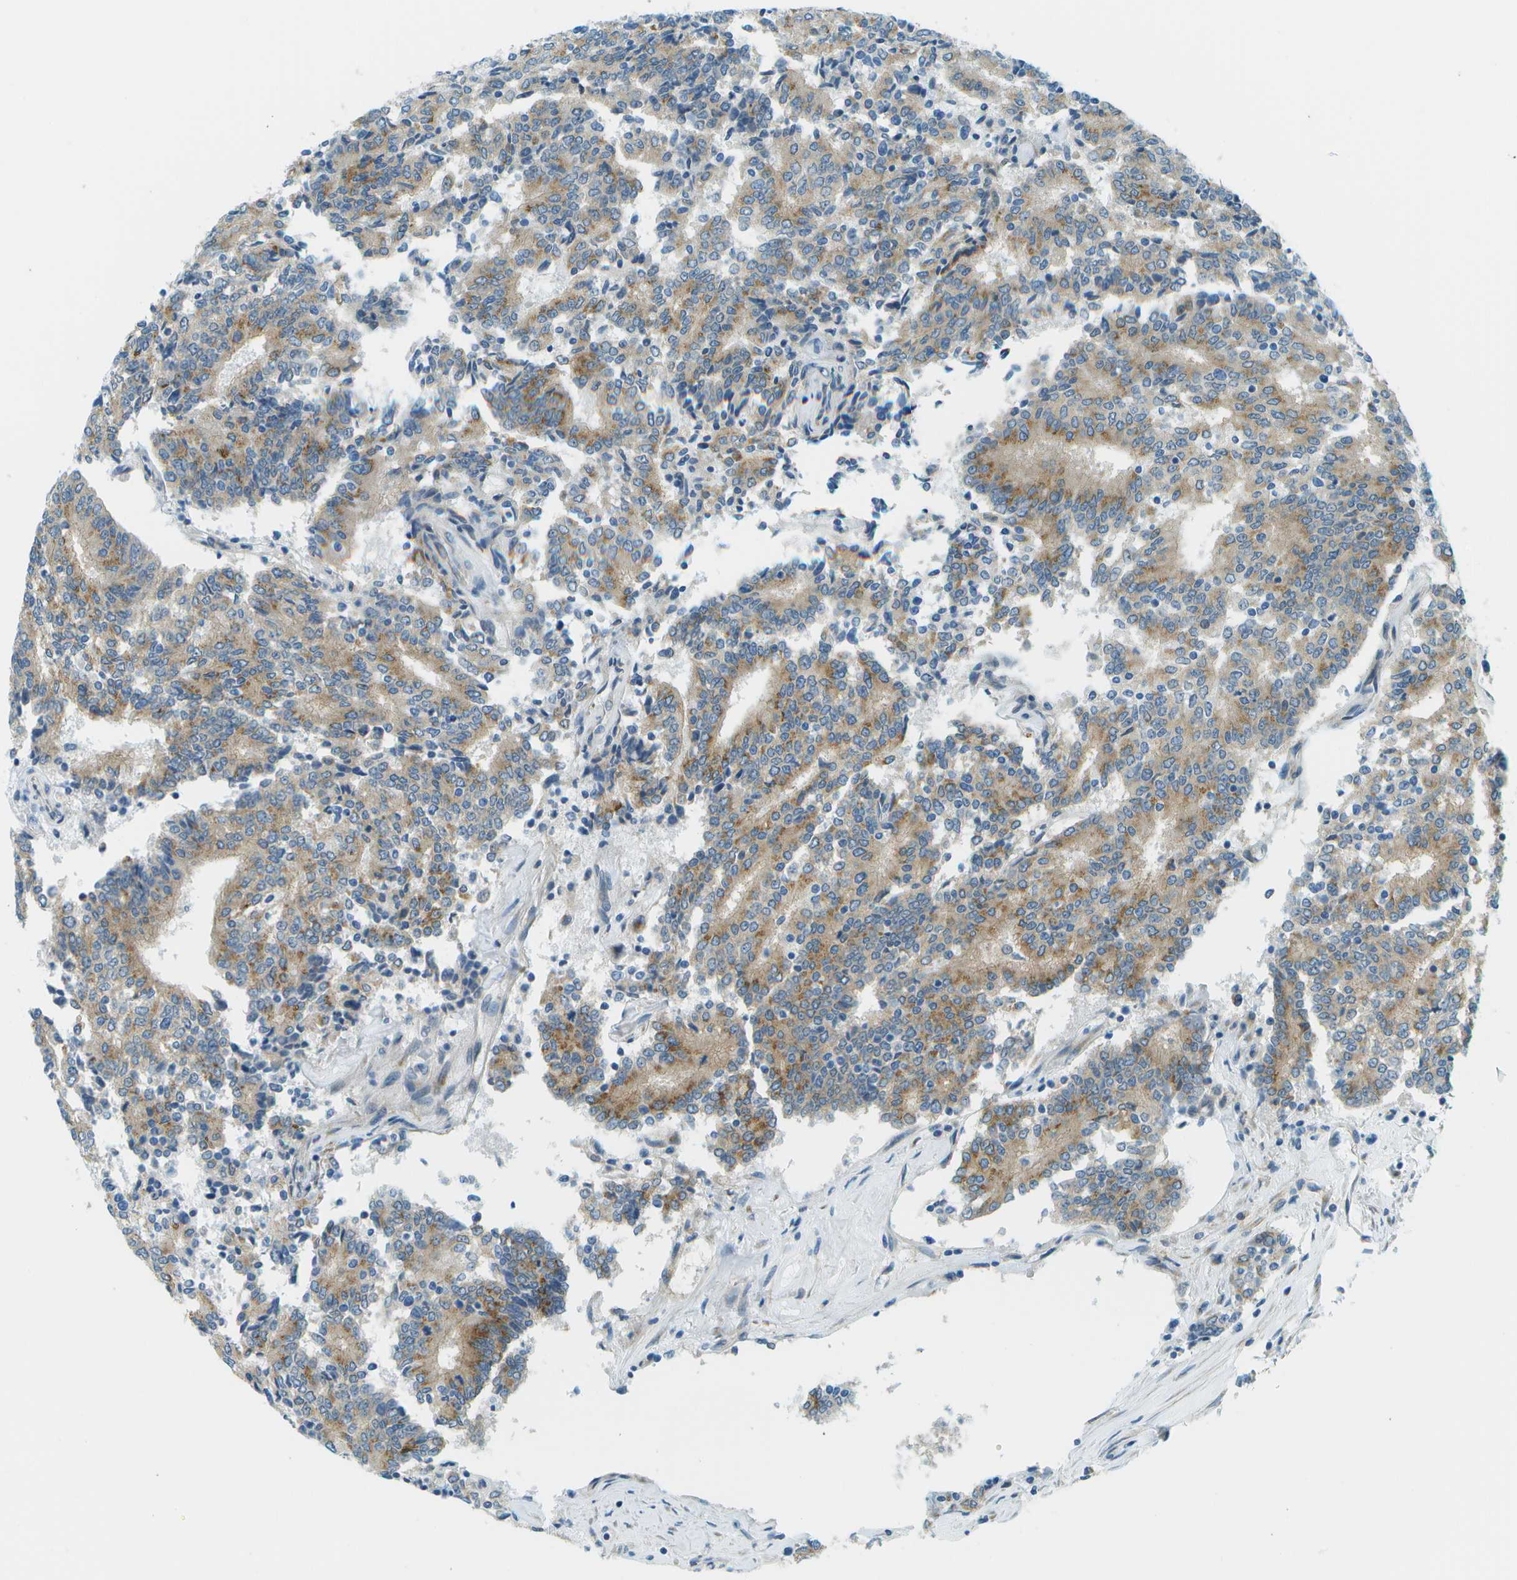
{"staining": {"intensity": "moderate", "quantity": ">75%", "location": "cytoplasmic/membranous"}, "tissue": "prostate cancer", "cell_type": "Tumor cells", "image_type": "cancer", "snomed": [{"axis": "morphology", "description": "Normal tissue, NOS"}, {"axis": "morphology", "description": "Adenocarcinoma, High grade"}, {"axis": "topography", "description": "Prostate"}, {"axis": "topography", "description": "Seminal veicle"}], "caption": "Immunohistochemical staining of prostate cancer reveals medium levels of moderate cytoplasmic/membranous protein expression in approximately >75% of tumor cells.", "gene": "ACBD3", "patient": {"sex": "male", "age": 55}}